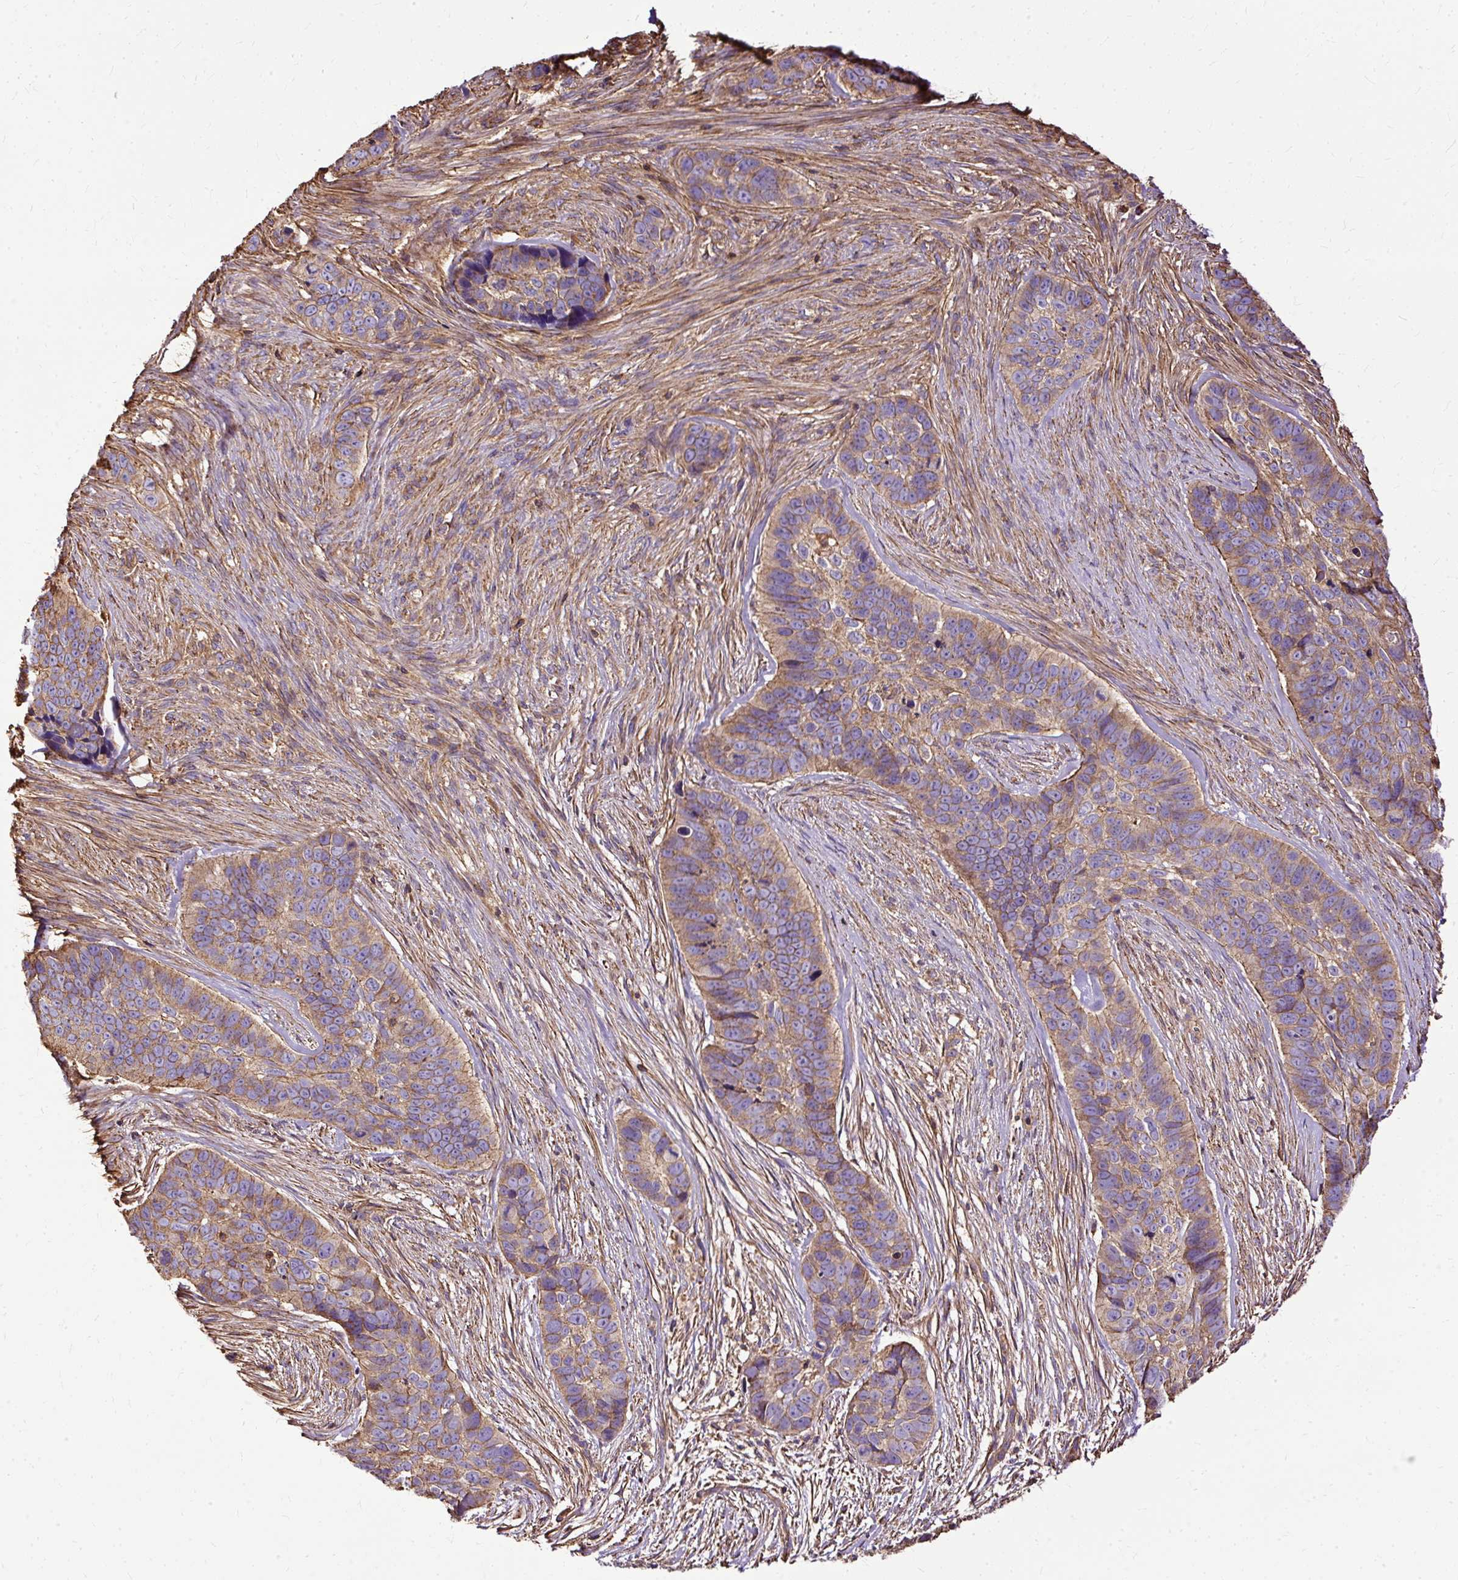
{"staining": {"intensity": "moderate", "quantity": ">75%", "location": "cytoplasmic/membranous"}, "tissue": "skin cancer", "cell_type": "Tumor cells", "image_type": "cancer", "snomed": [{"axis": "morphology", "description": "Basal cell carcinoma"}, {"axis": "topography", "description": "Skin"}], "caption": "An image of human skin cancer (basal cell carcinoma) stained for a protein demonstrates moderate cytoplasmic/membranous brown staining in tumor cells.", "gene": "KLHL11", "patient": {"sex": "female", "age": 82}}